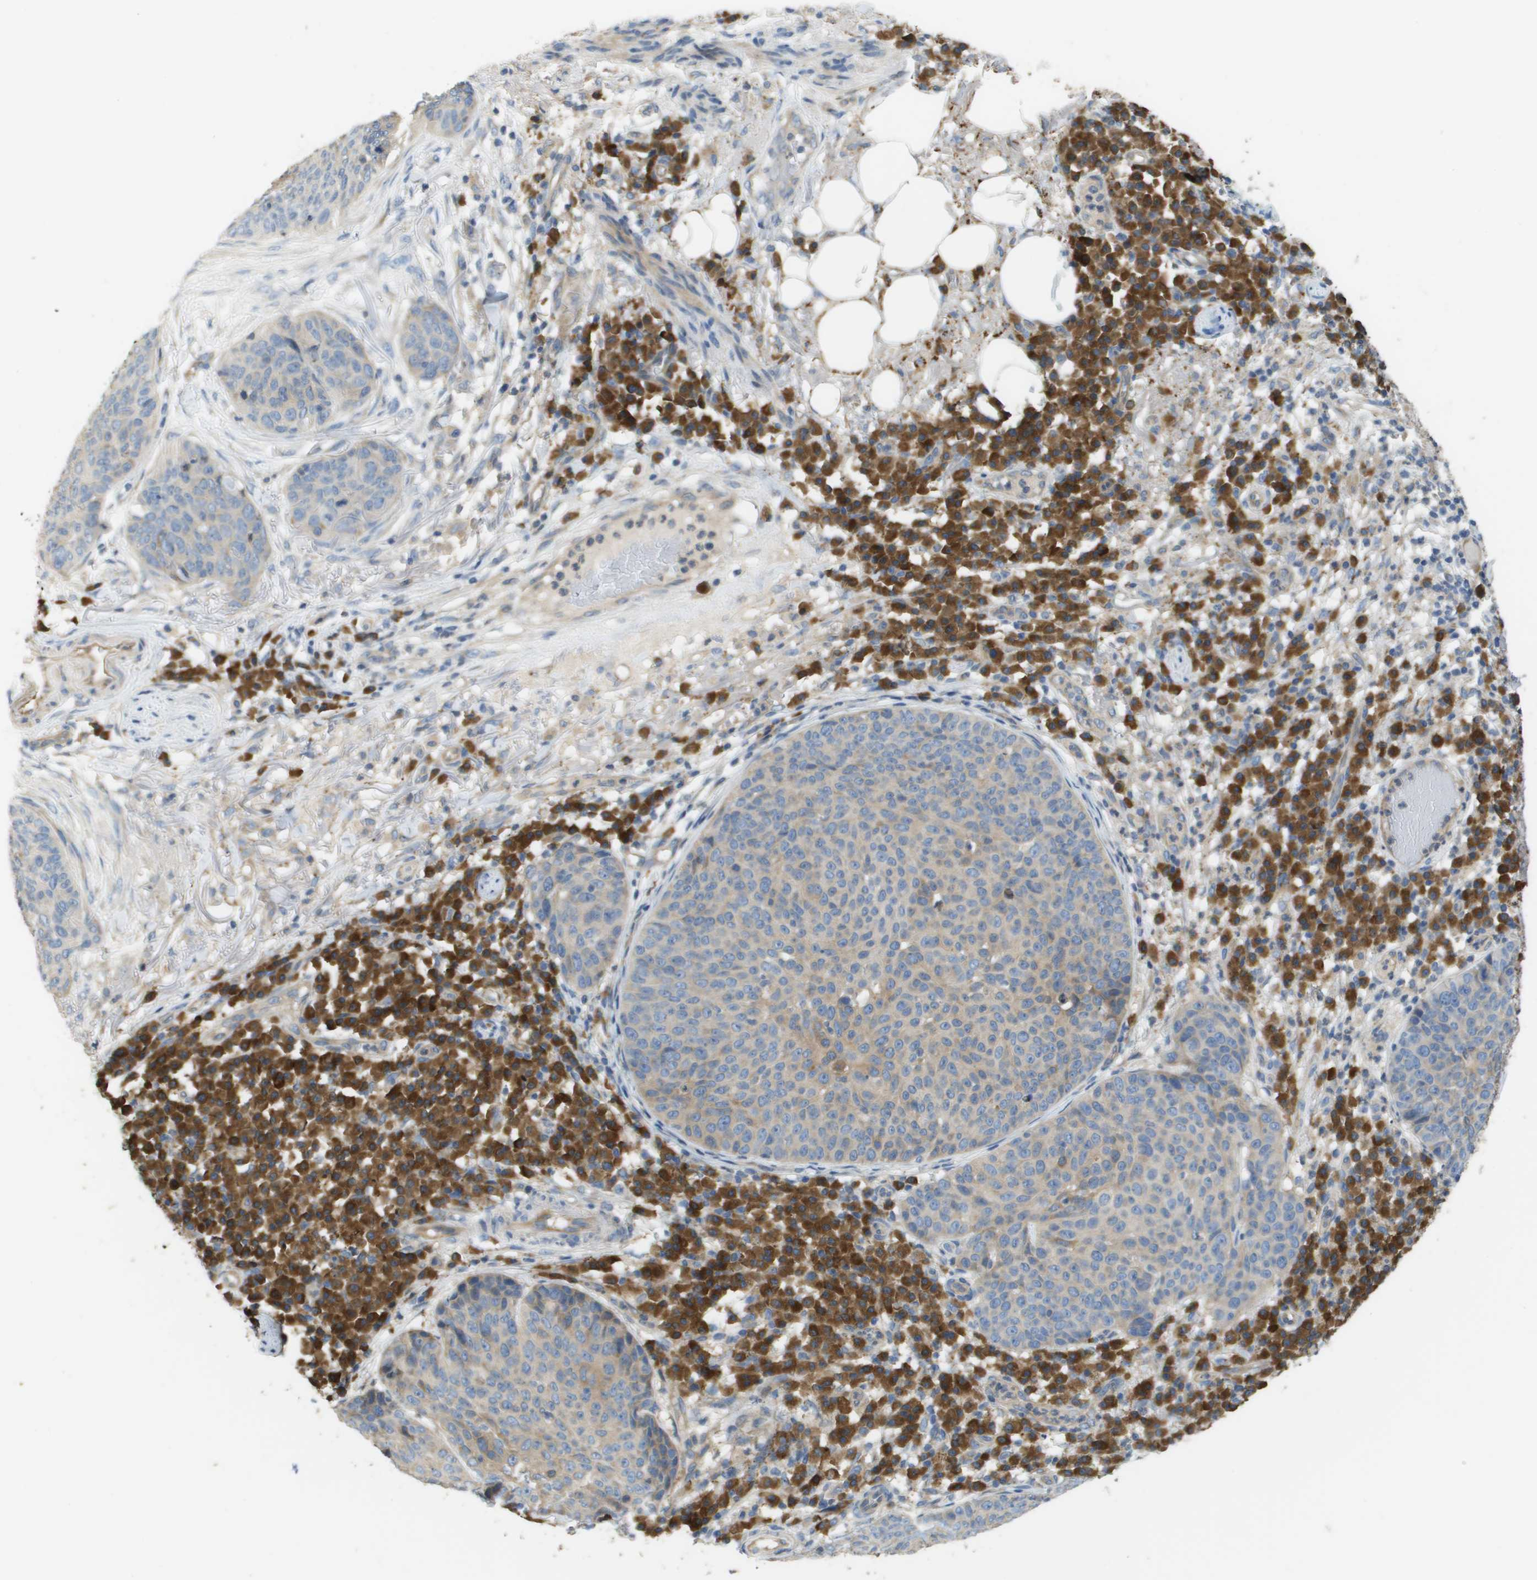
{"staining": {"intensity": "weak", "quantity": "25%-75%", "location": "cytoplasmic/membranous"}, "tissue": "skin cancer", "cell_type": "Tumor cells", "image_type": "cancer", "snomed": [{"axis": "morphology", "description": "Squamous cell carcinoma in situ, NOS"}, {"axis": "morphology", "description": "Squamous cell carcinoma, NOS"}, {"axis": "topography", "description": "Skin"}], "caption": "A low amount of weak cytoplasmic/membranous positivity is seen in approximately 25%-75% of tumor cells in skin squamous cell carcinoma in situ tissue. (Stains: DAB (3,3'-diaminobenzidine) in brown, nuclei in blue, Microscopy: brightfield microscopy at high magnification).", "gene": "CASP10", "patient": {"sex": "male", "age": 93}}